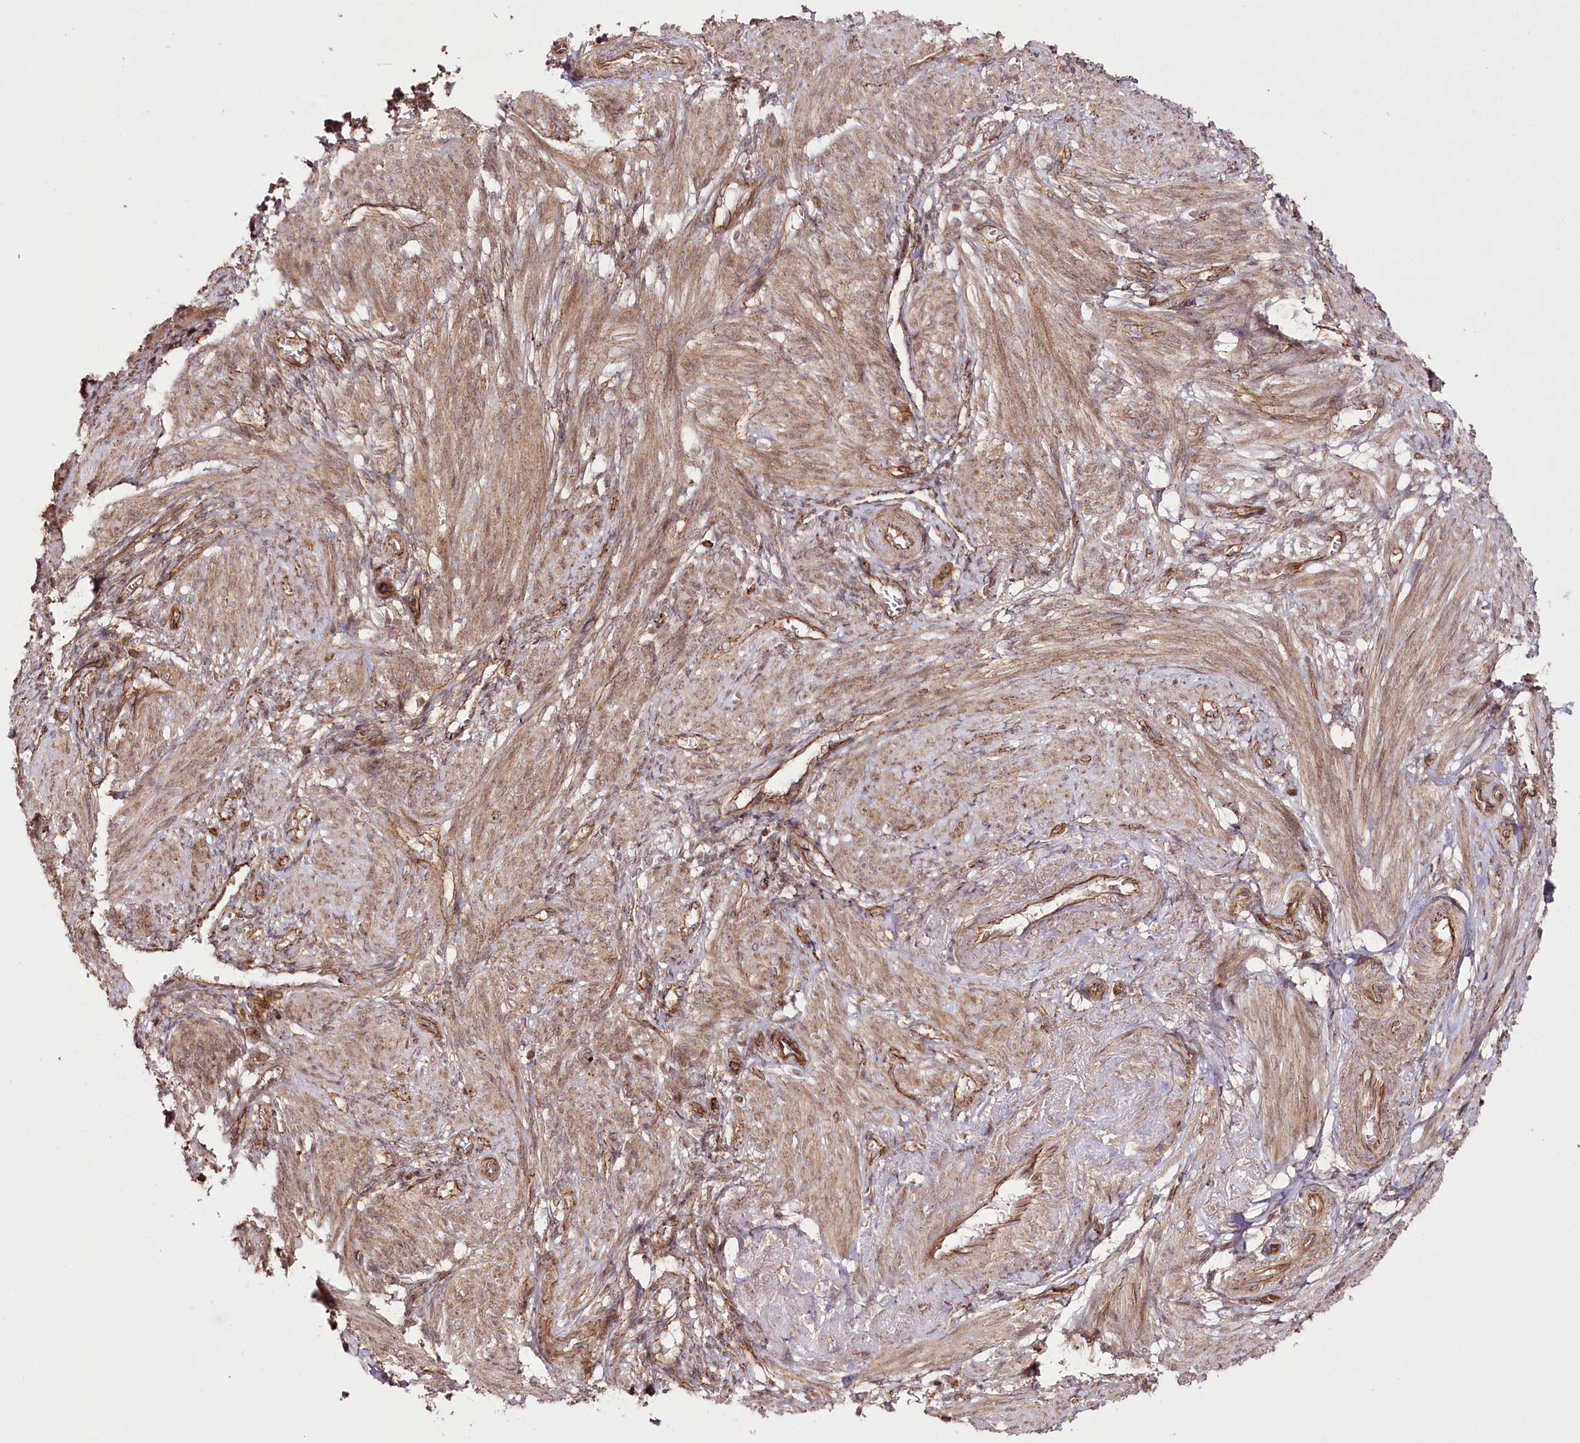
{"staining": {"intensity": "moderate", "quantity": ">75%", "location": "cytoplasmic/membranous,nuclear"}, "tissue": "smooth muscle", "cell_type": "Smooth muscle cells", "image_type": "normal", "snomed": [{"axis": "morphology", "description": "Normal tissue, NOS"}, {"axis": "topography", "description": "Smooth muscle"}], "caption": "The immunohistochemical stain shows moderate cytoplasmic/membranous,nuclear expression in smooth muscle cells of unremarkable smooth muscle.", "gene": "DHX29", "patient": {"sex": "female", "age": 39}}